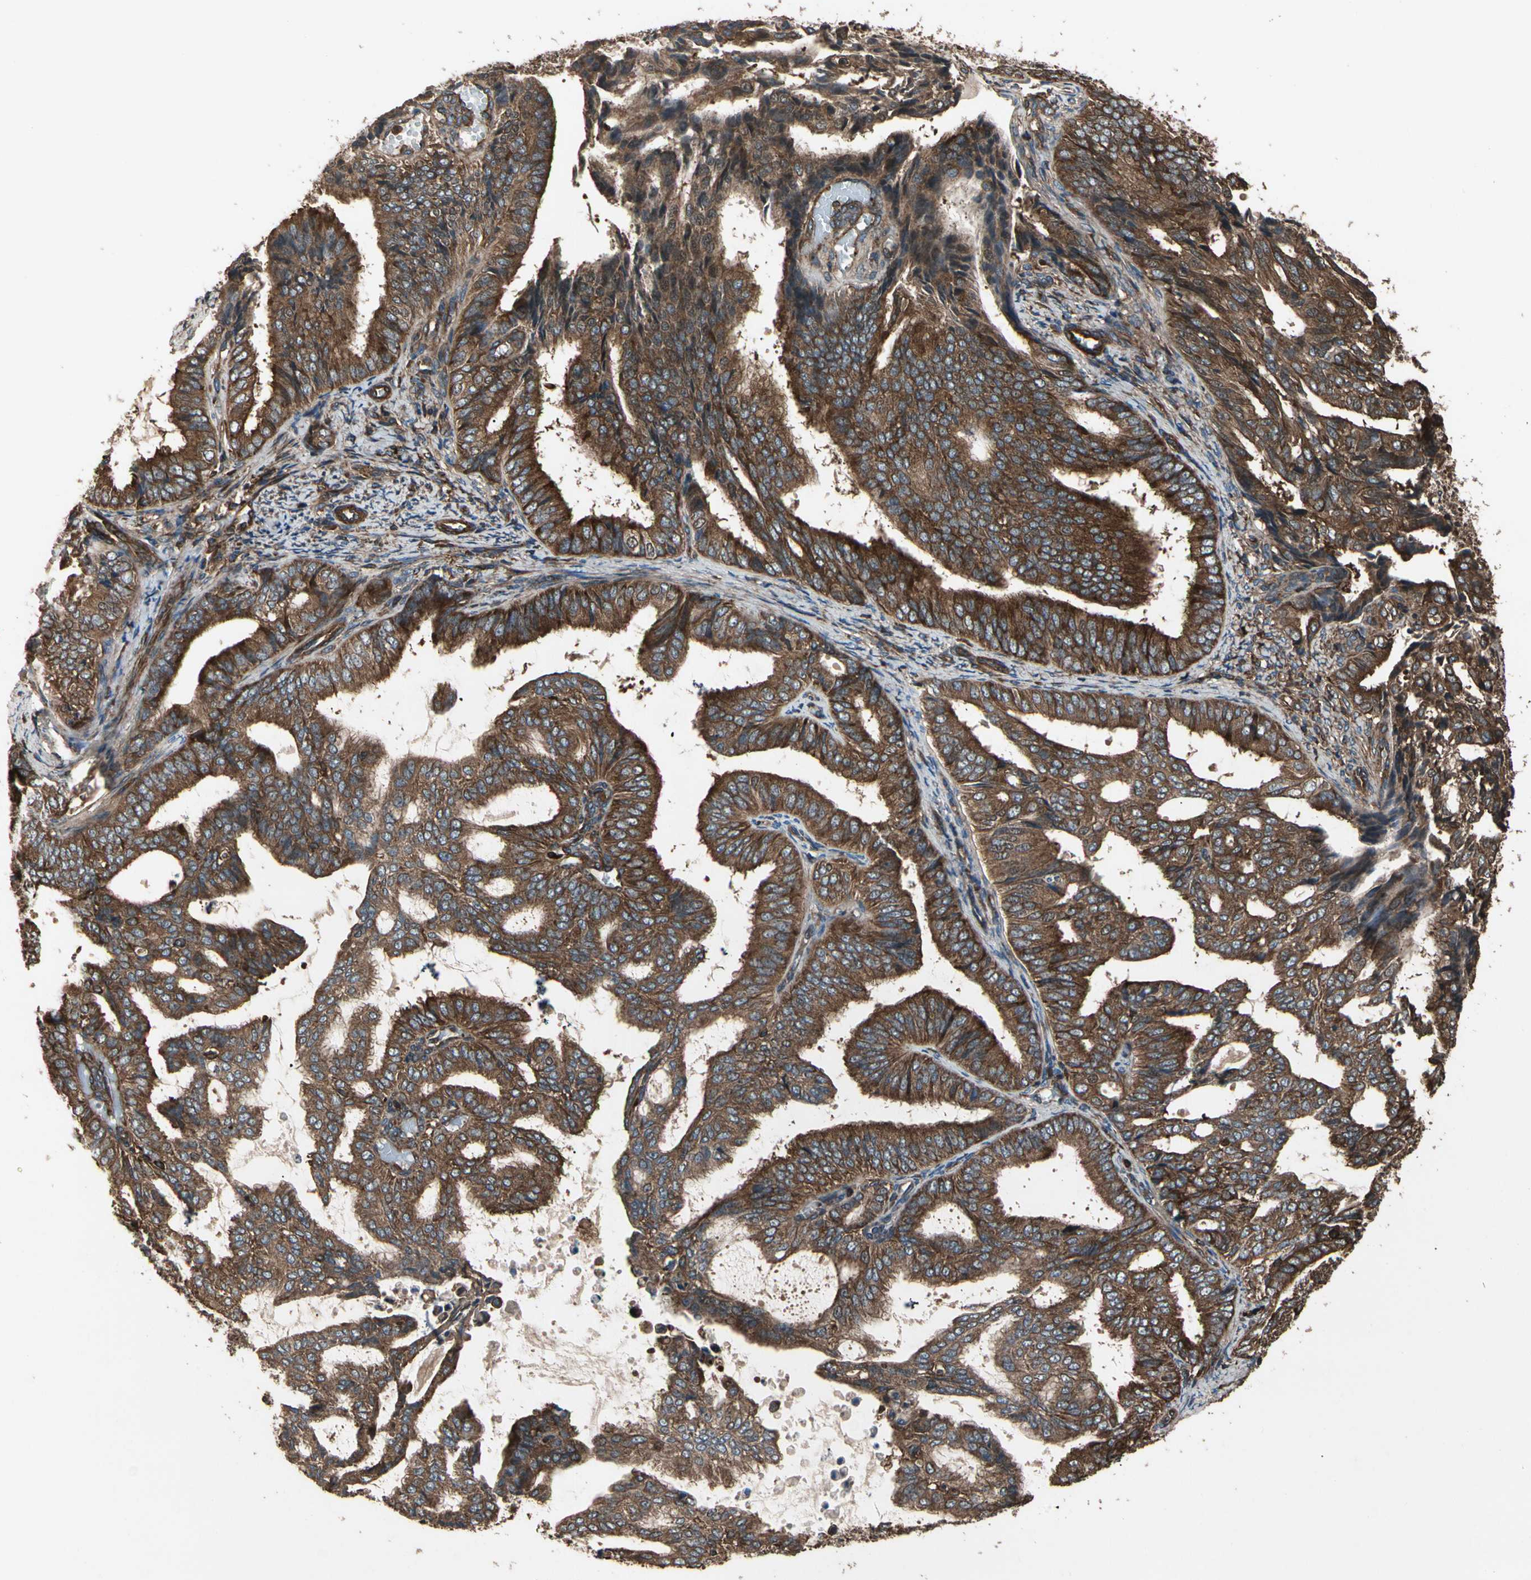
{"staining": {"intensity": "strong", "quantity": ">75%", "location": "cytoplasmic/membranous"}, "tissue": "endometrial cancer", "cell_type": "Tumor cells", "image_type": "cancer", "snomed": [{"axis": "morphology", "description": "Adenocarcinoma, NOS"}, {"axis": "topography", "description": "Endometrium"}], "caption": "Endometrial cancer (adenocarcinoma) stained with IHC demonstrates strong cytoplasmic/membranous positivity in approximately >75% of tumor cells.", "gene": "AGBL2", "patient": {"sex": "female", "age": 58}}